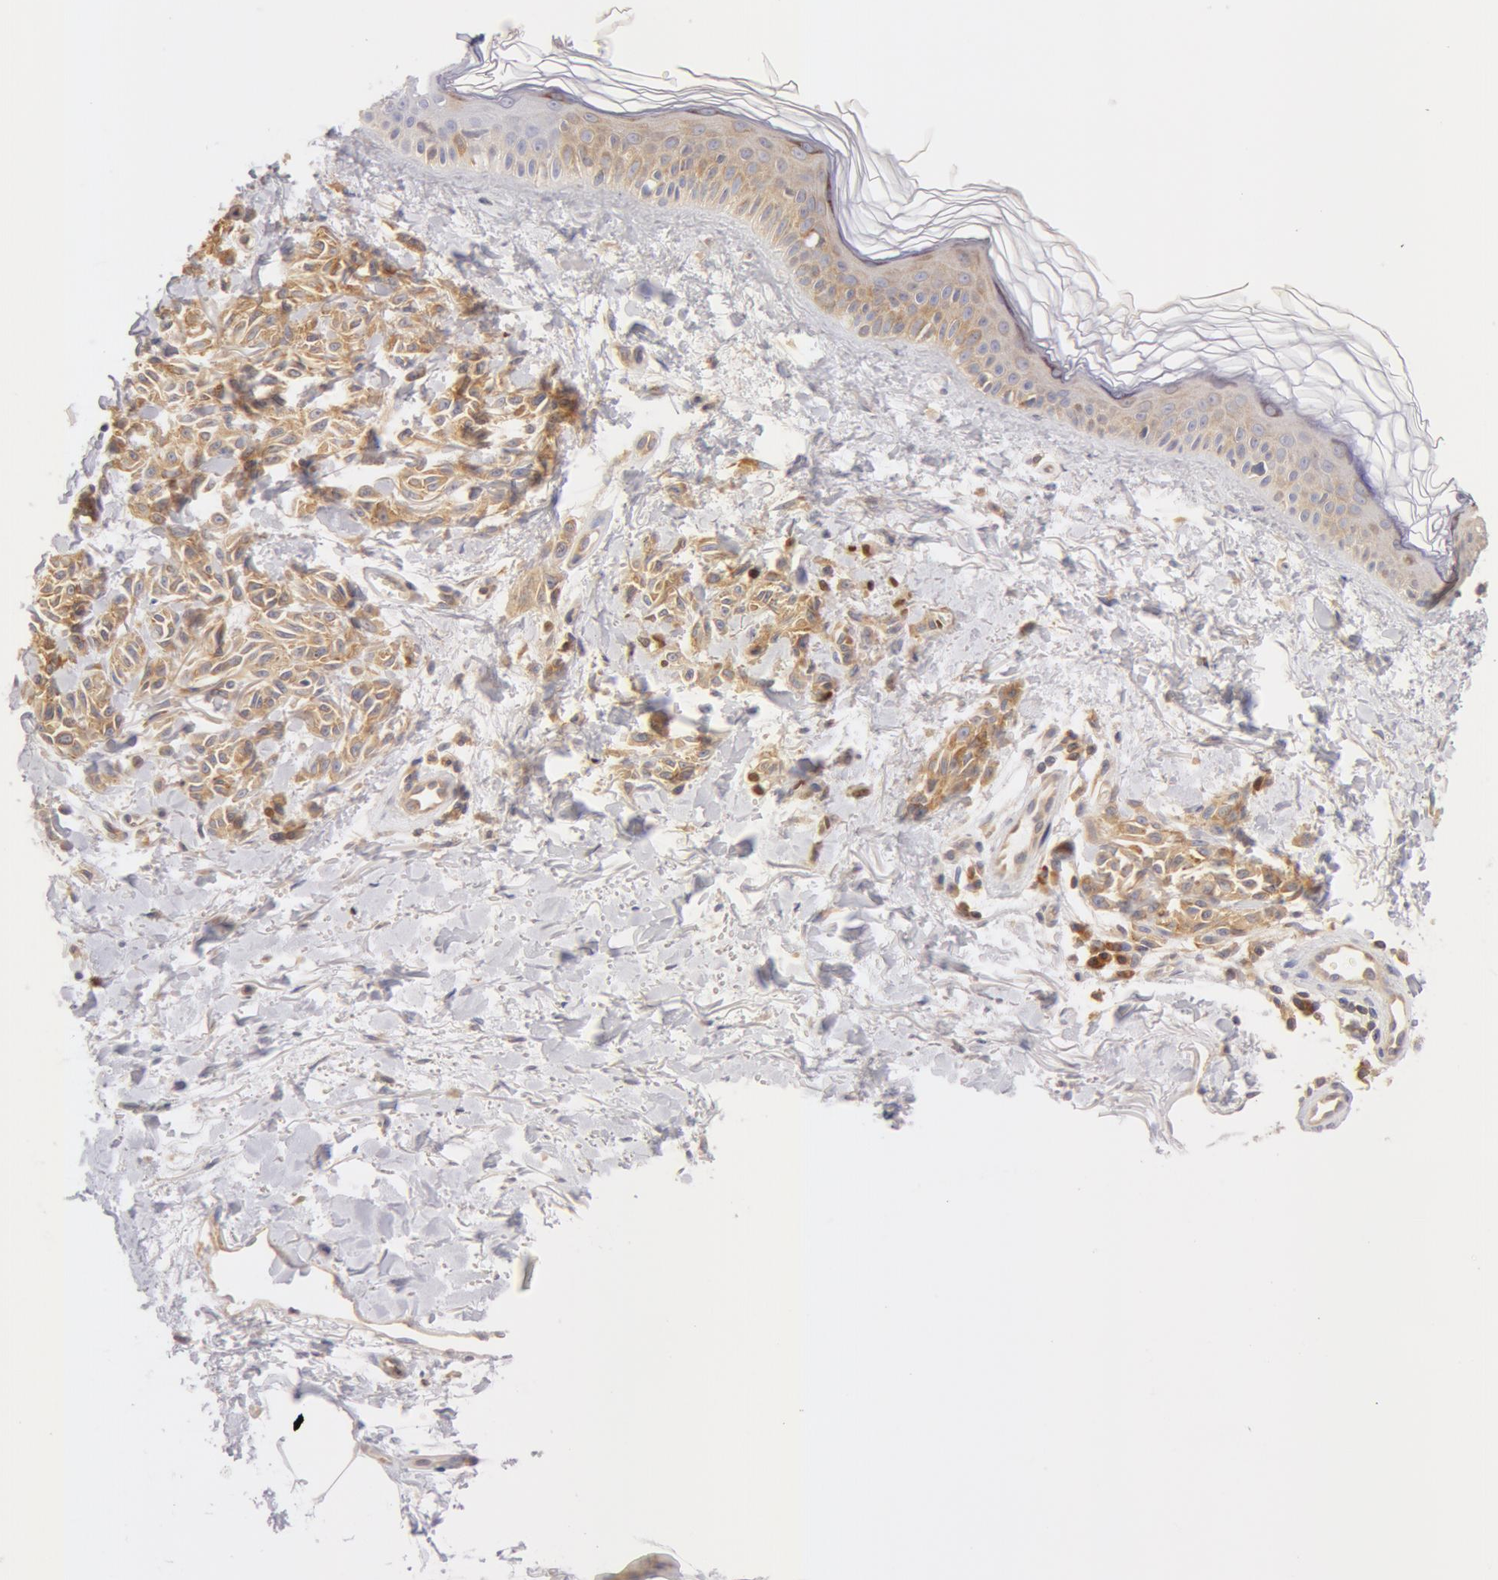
{"staining": {"intensity": "weak", "quantity": "<25%", "location": "cytoplasmic/membranous"}, "tissue": "melanoma", "cell_type": "Tumor cells", "image_type": "cancer", "snomed": [{"axis": "morphology", "description": "Malignant melanoma, NOS"}, {"axis": "topography", "description": "Skin"}], "caption": "High power microscopy image of an immunohistochemistry (IHC) photomicrograph of malignant melanoma, revealing no significant staining in tumor cells.", "gene": "DDX3Y", "patient": {"sex": "female", "age": 73}}